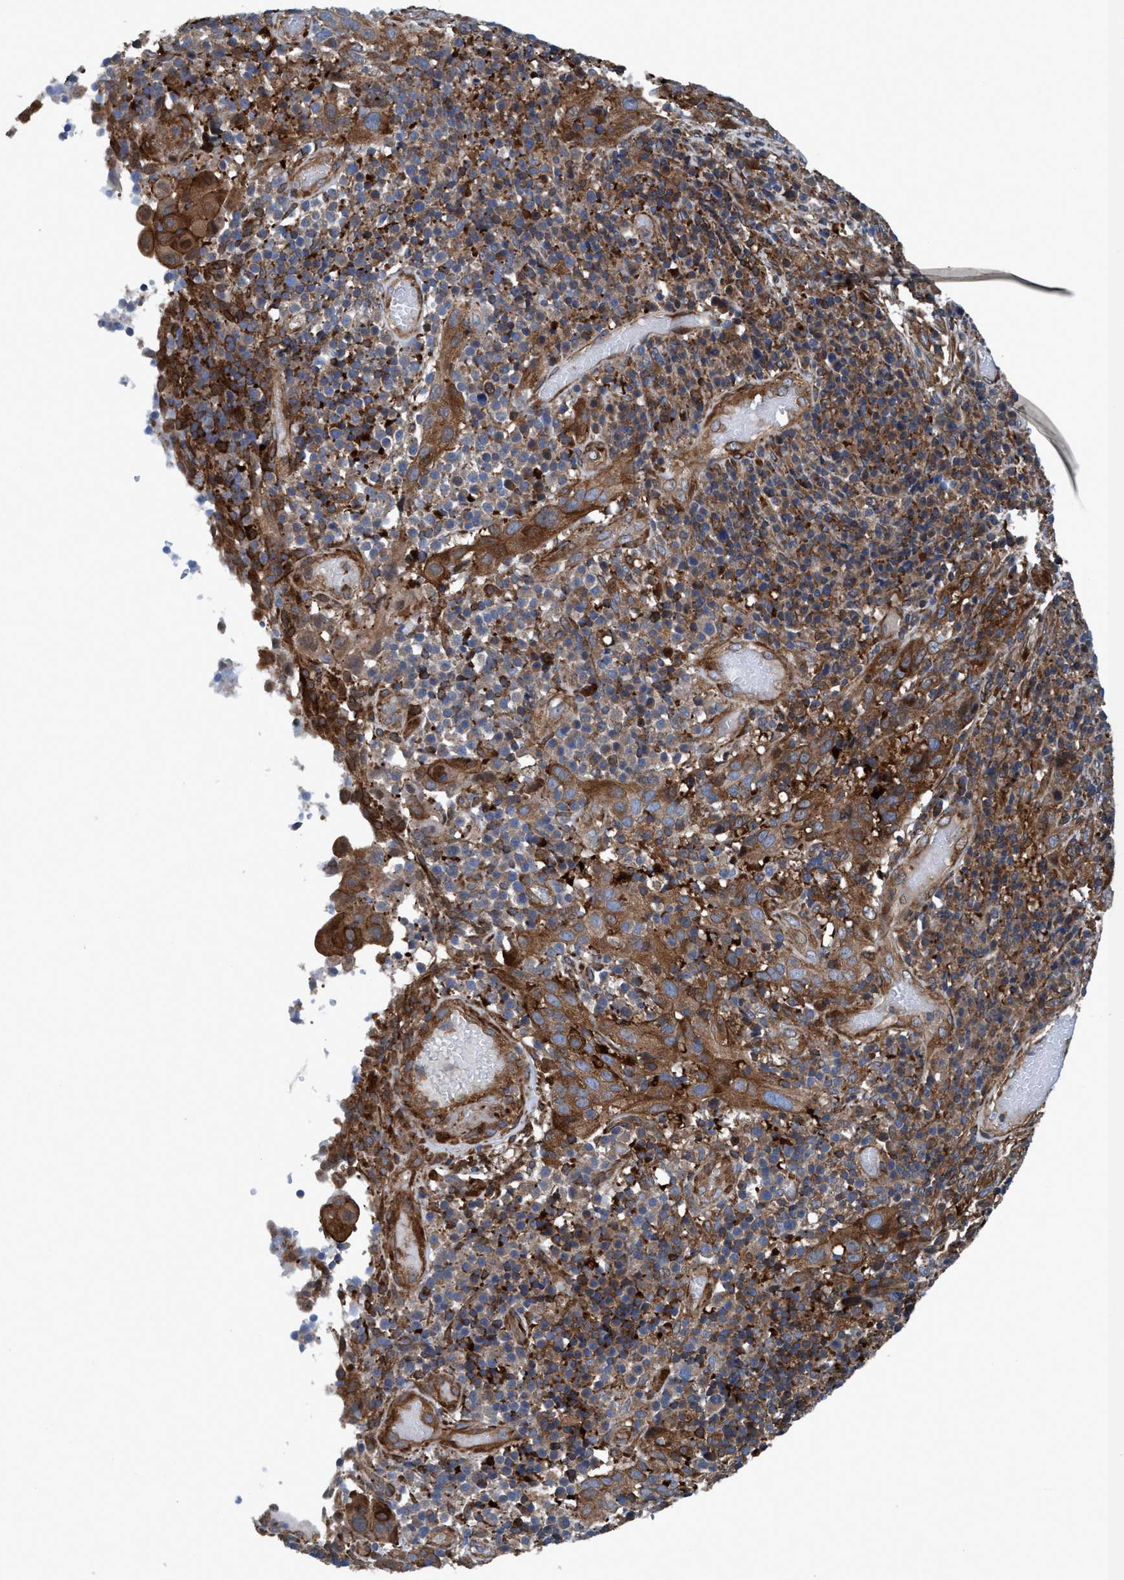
{"staining": {"intensity": "moderate", "quantity": ">75%", "location": "cytoplasmic/membranous"}, "tissue": "cervical cancer", "cell_type": "Tumor cells", "image_type": "cancer", "snomed": [{"axis": "morphology", "description": "Squamous cell carcinoma, NOS"}, {"axis": "topography", "description": "Cervix"}], "caption": "Immunohistochemical staining of human squamous cell carcinoma (cervical) shows medium levels of moderate cytoplasmic/membranous positivity in approximately >75% of tumor cells. (DAB = brown stain, brightfield microscopy at high magnification).", "gene": "NMT1", "patient": {"sex": "female", "age": 46}}